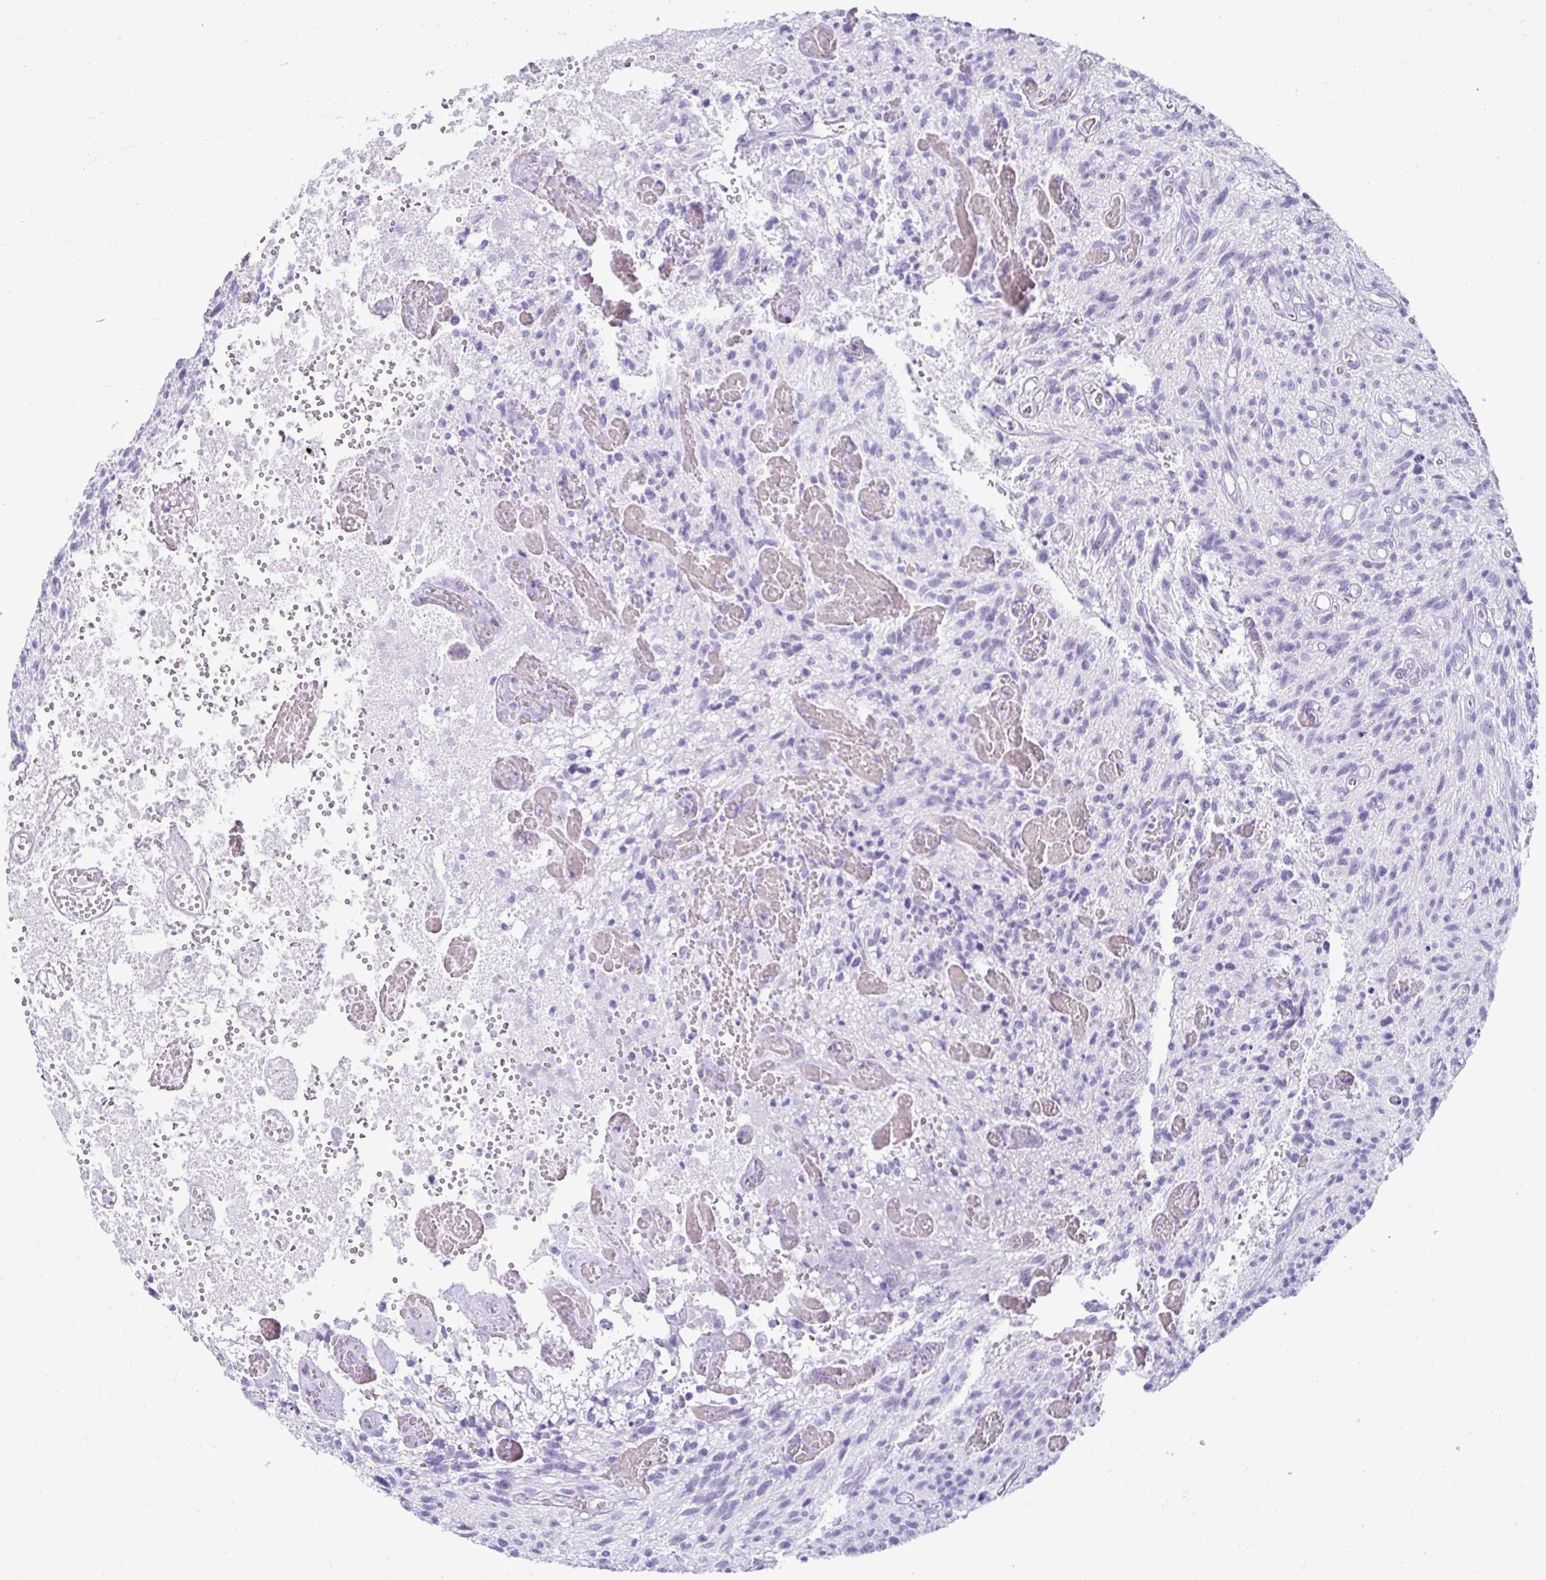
{"staining": {"intensity": "negative", "quantity": "none", "location": "none"}, "tissue": "glioma", "cell_type": "Tumor cells", "image_type": "cancer", "snomed": [{"axis": "morphology", "description": "Glioma, malignant, High grade"}, {"axis": "topography", "description": "Brain"}], "caption": "High power microscopy image of an immunohistochemistry photomicrograph of glioma, revealing no significant expression in tumor cells.", "gene": "CST6", "patient": {"sex": "male", "age": 75}}